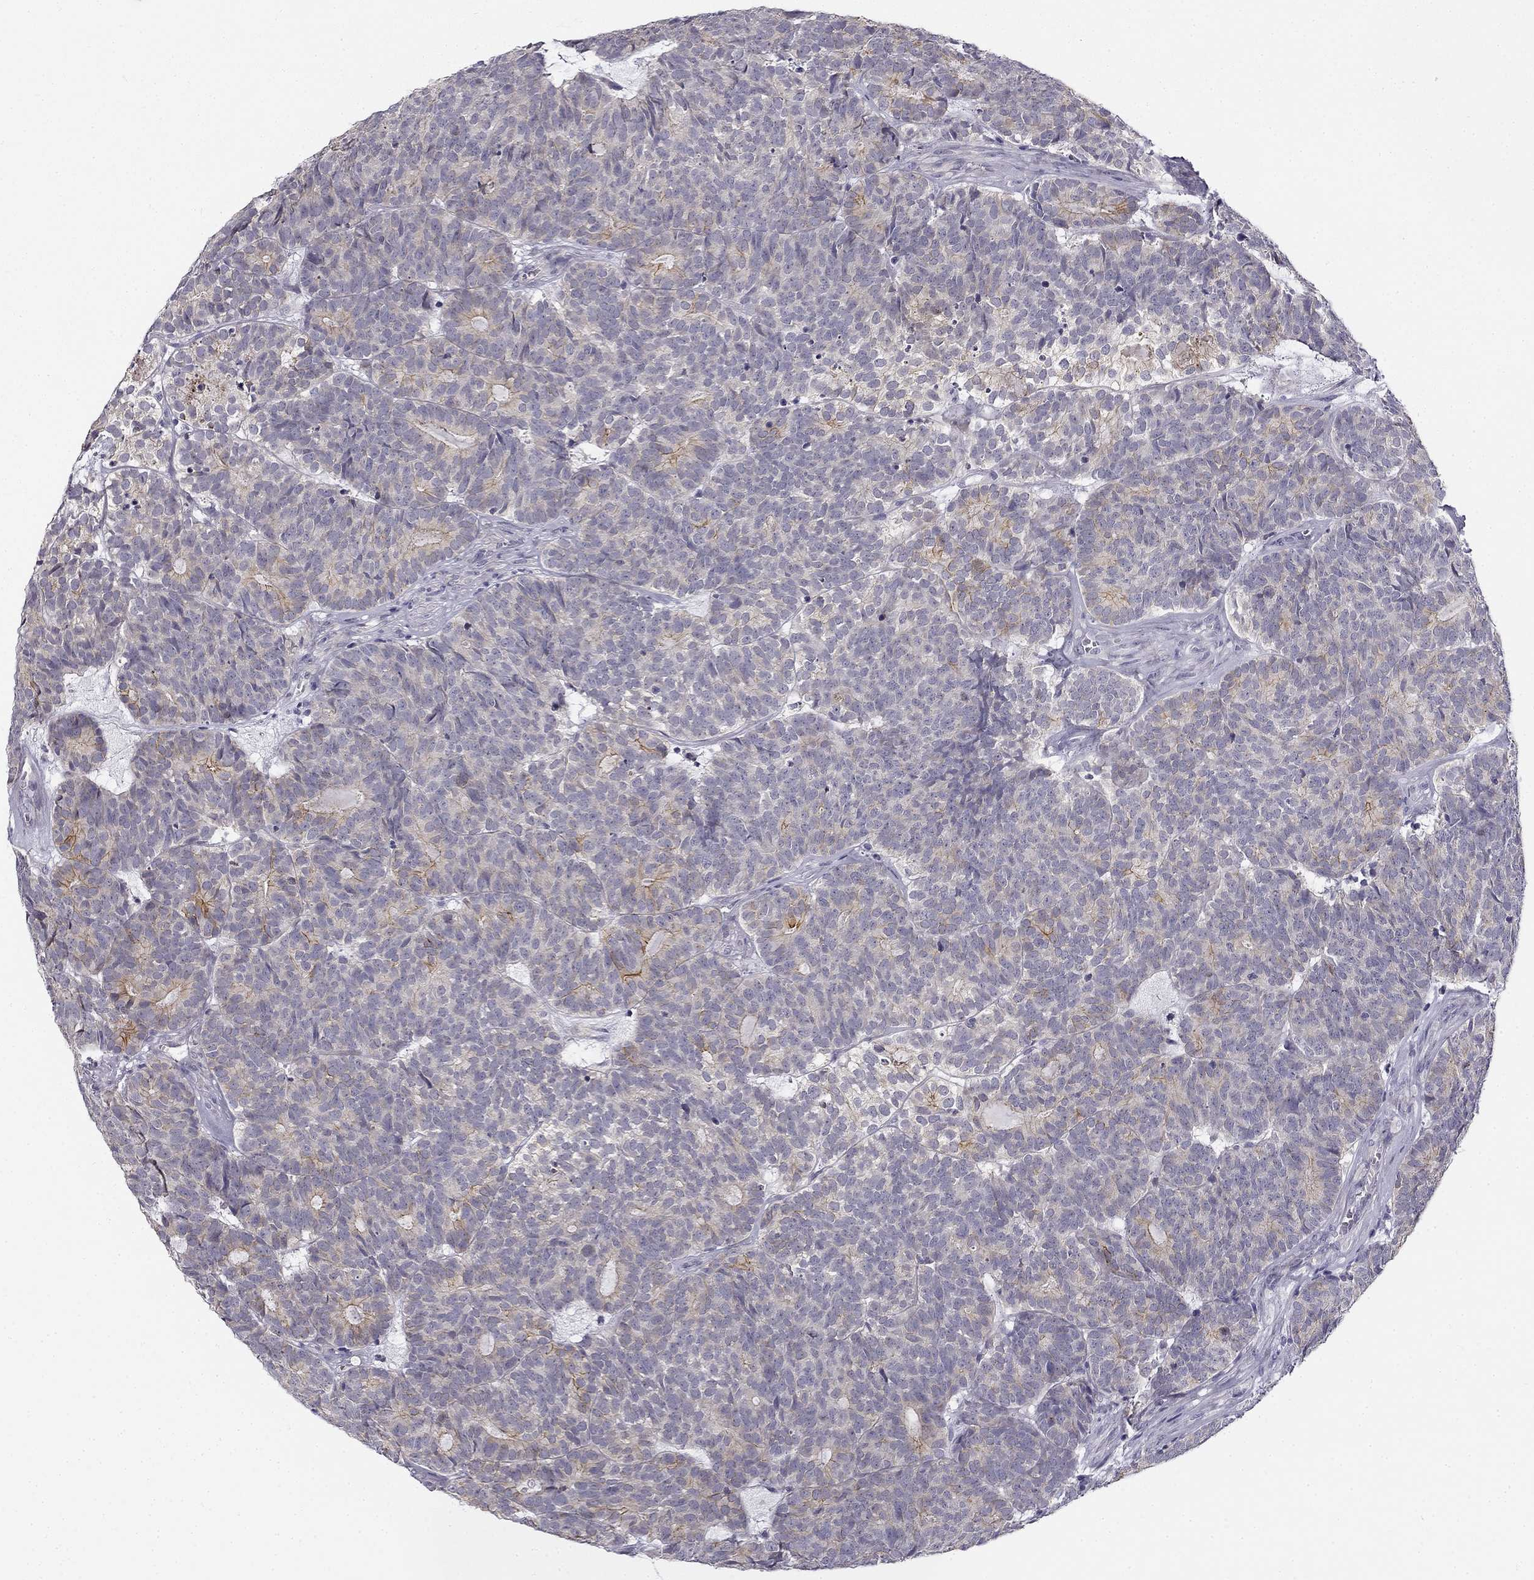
{"staining": {"intensity": "strong", "quantity": "<25%", "location": "cytoplasmic/membranous"}, "tissue": "head and neck cancer", "cell_type": "Tumor cells", "image_type": "cancer", "snomed": [{"axis": "morphology", "description": "Adenocarcinoma, NOS"}, {"axis": "topography", "description": "Head-Neck"}], "caption": "Protein staining by immunohistochemistry displays strong cytoplasmic/membranous staining in approximately <25% of tumor cells in head and neck cancer.", "gene": "CNR1", "patient": {"sex": "female", "age": 81}}